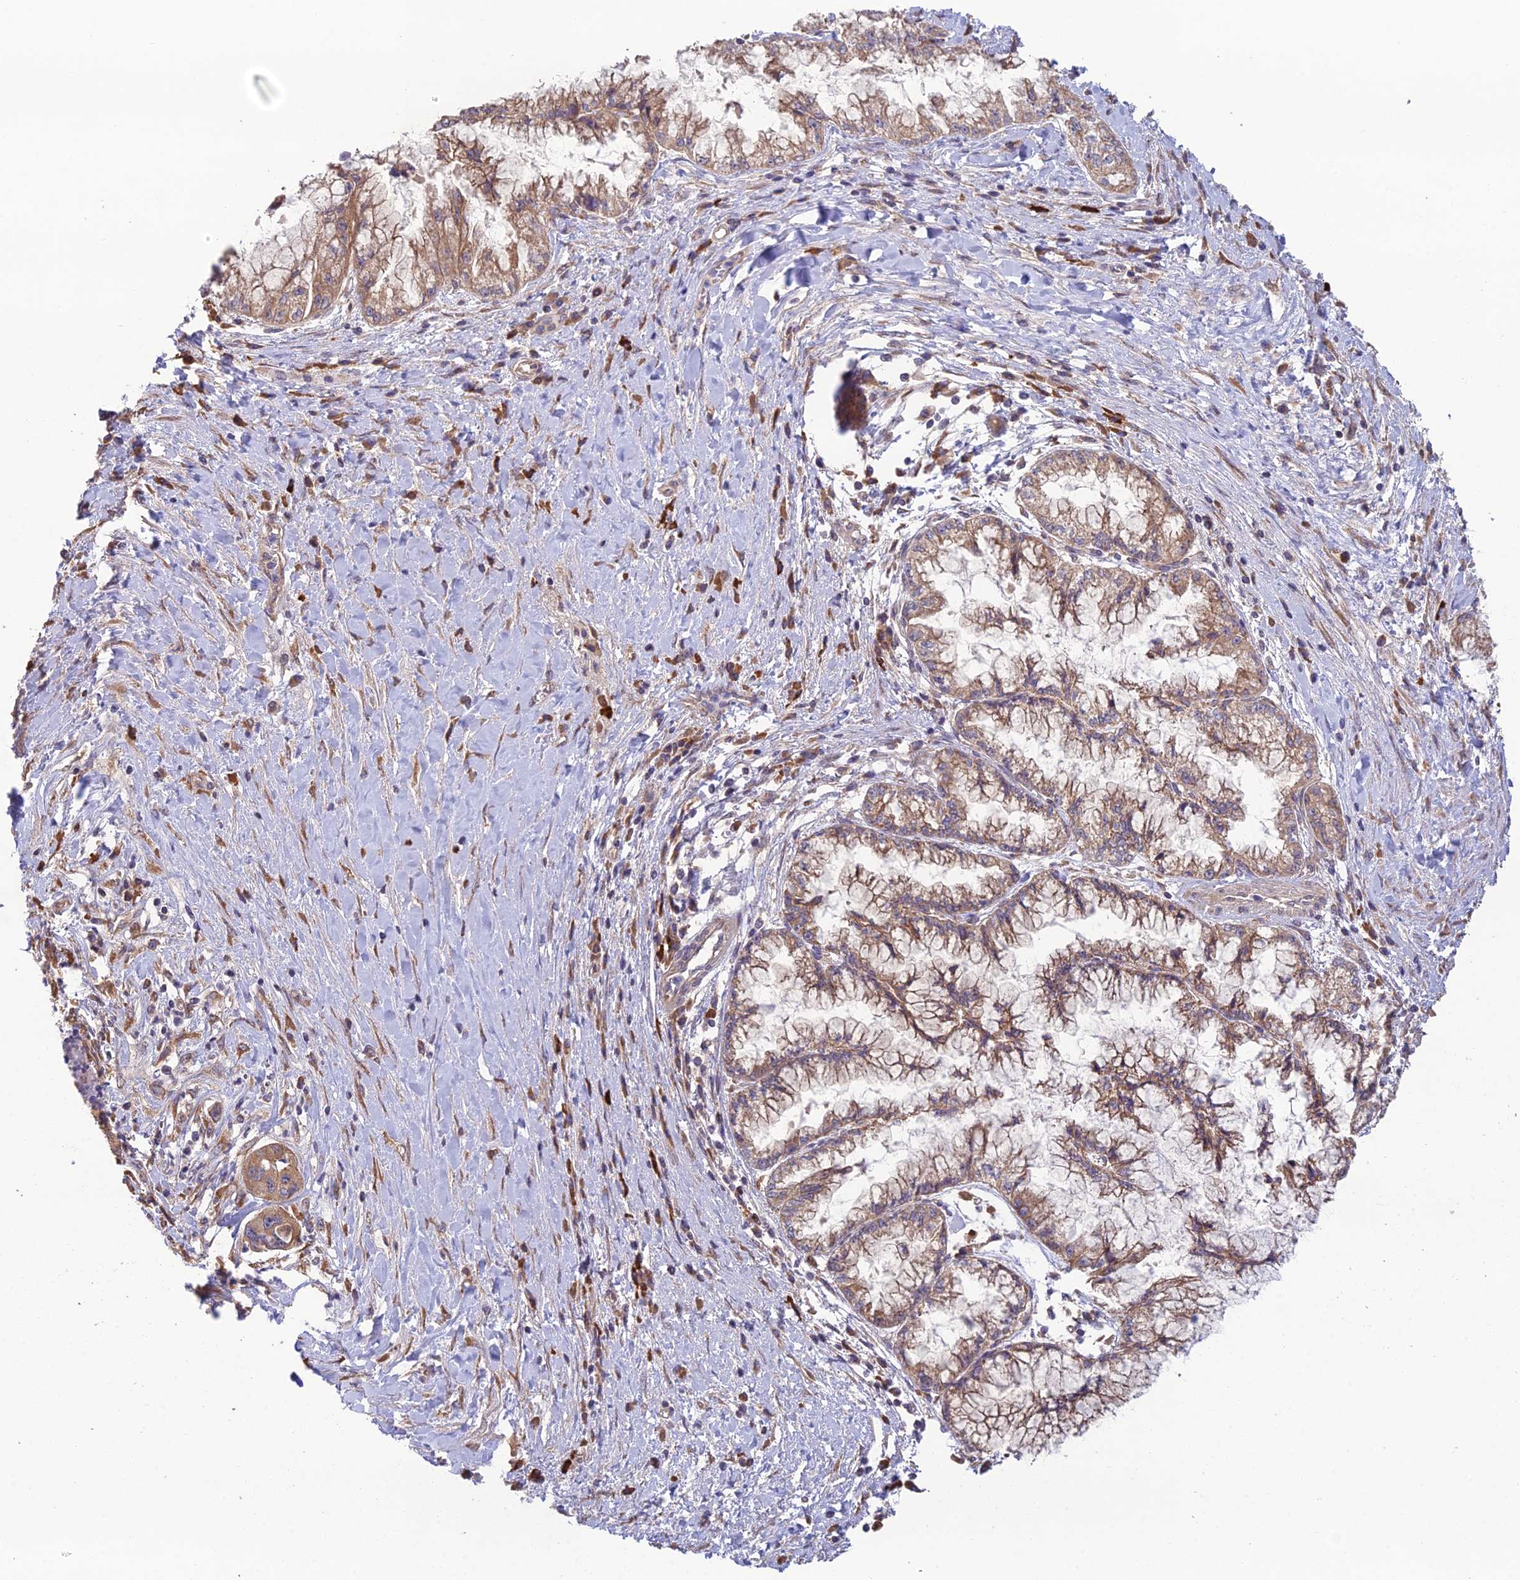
{"staining": {"intensity": "moderate", "quantity": ">75%", "location": "cytoplasmic/membranous"}, "tissue": "pancreatic cancer", "cell_type": "Tumor cells", "image_type": "cancer", "snomed": [{"axis": "morphology", "description": "Adenocarcinoma, NOS"}, {"axis": "topography", "description": "Pancreas"}], "caption": "Moderate cytoplasmic/membranous staining is present in about >75% of tumor cells in pancreatic cancer.", "gene": "MRNIP", "patient": {"sex": "male", "age": 73}}